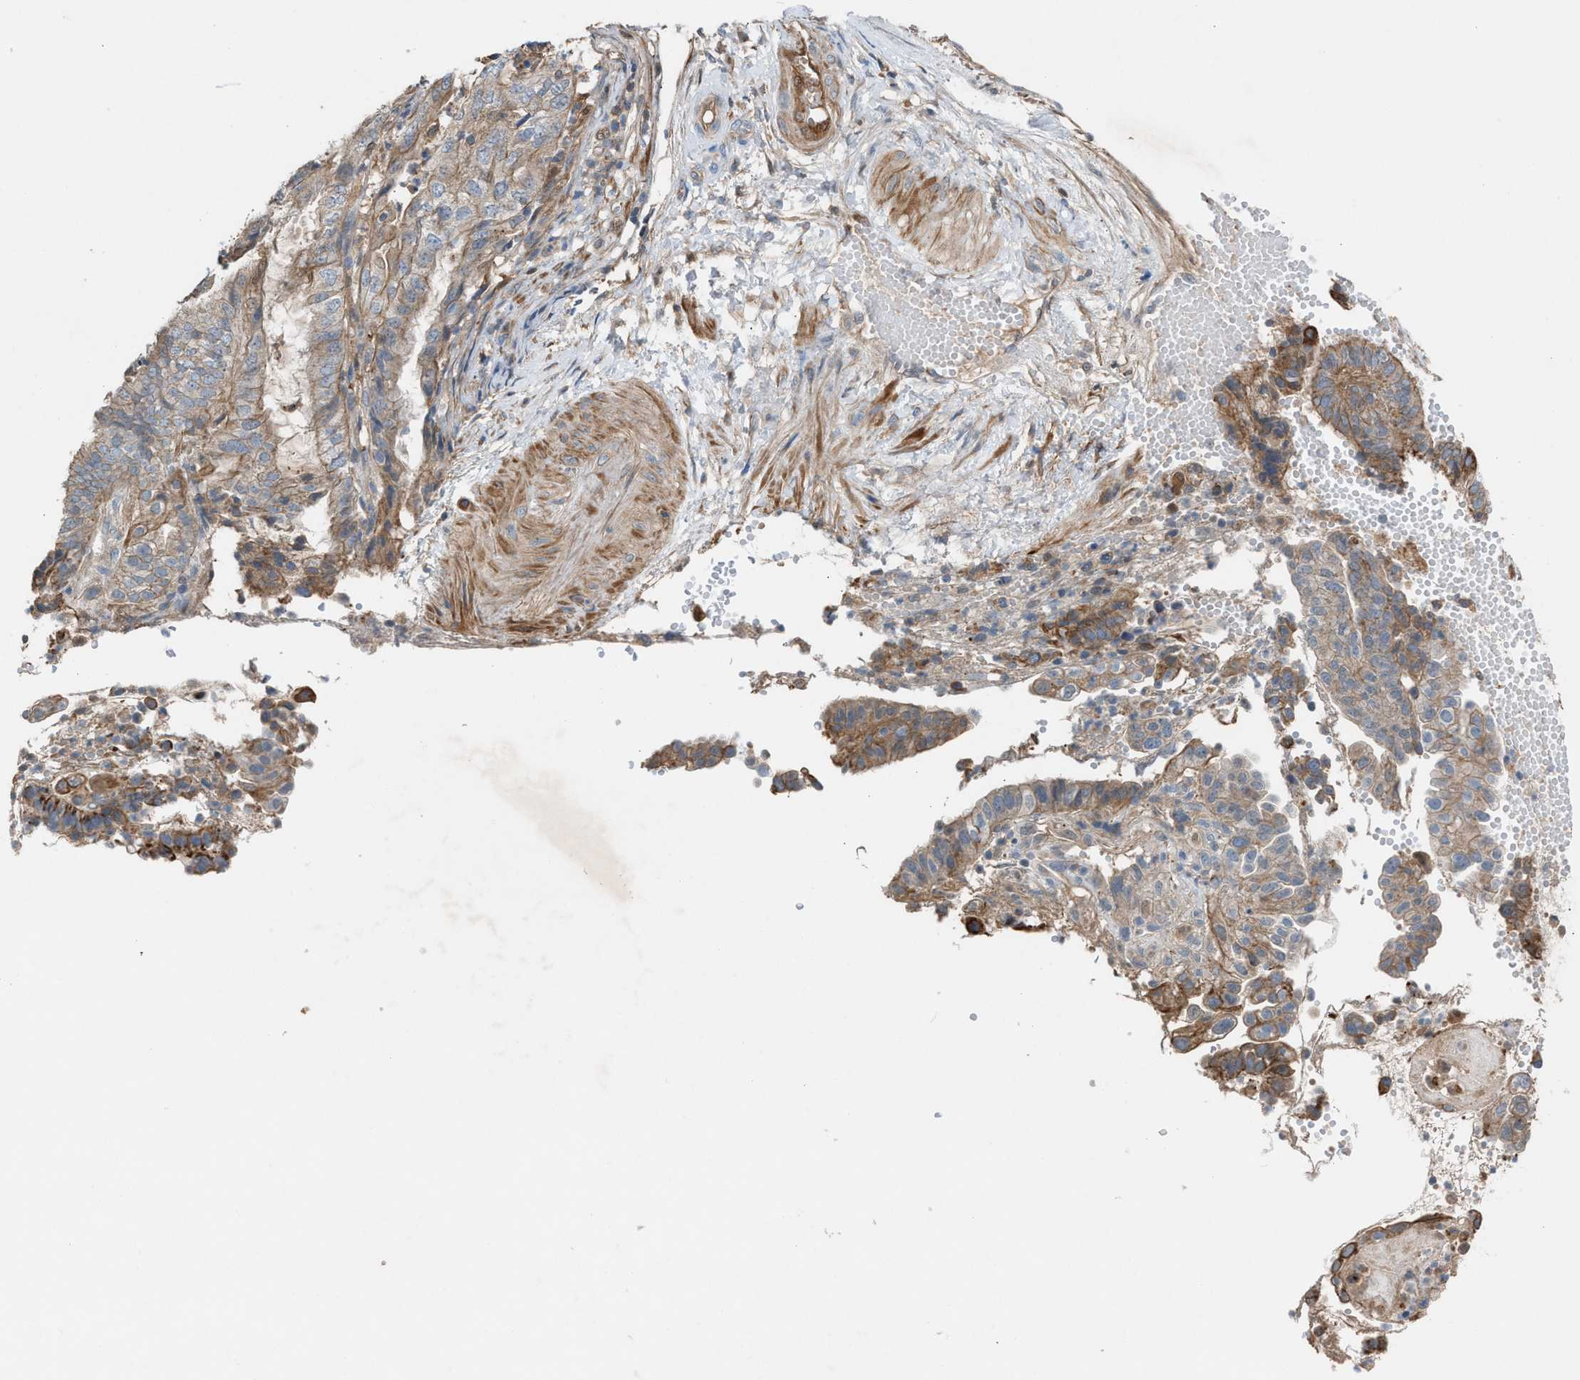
{"staining": {"intensity": "weak", "quantity": ">75%", "location": "cytoplasmic/membranous"}, "tissue": "endometrial cancer", "cell_type": "Tumor cells", "image_type": "cancer", "snomed": [{"axis": "morphology", "description": "Adenocarcinoma, NOS"}, {"axis": "topography", "description": "Endometrium"}], "caption": "A brown stain shows weak cytoplasmic/membranous expression of a protein in human adenocarcinoma (endometrial) tumor cells. (DAB IHC, brown staining for protein, blue staining for nuclei).", "gene": "TPK1", "patient": {"sex": "female", "age": 51}}